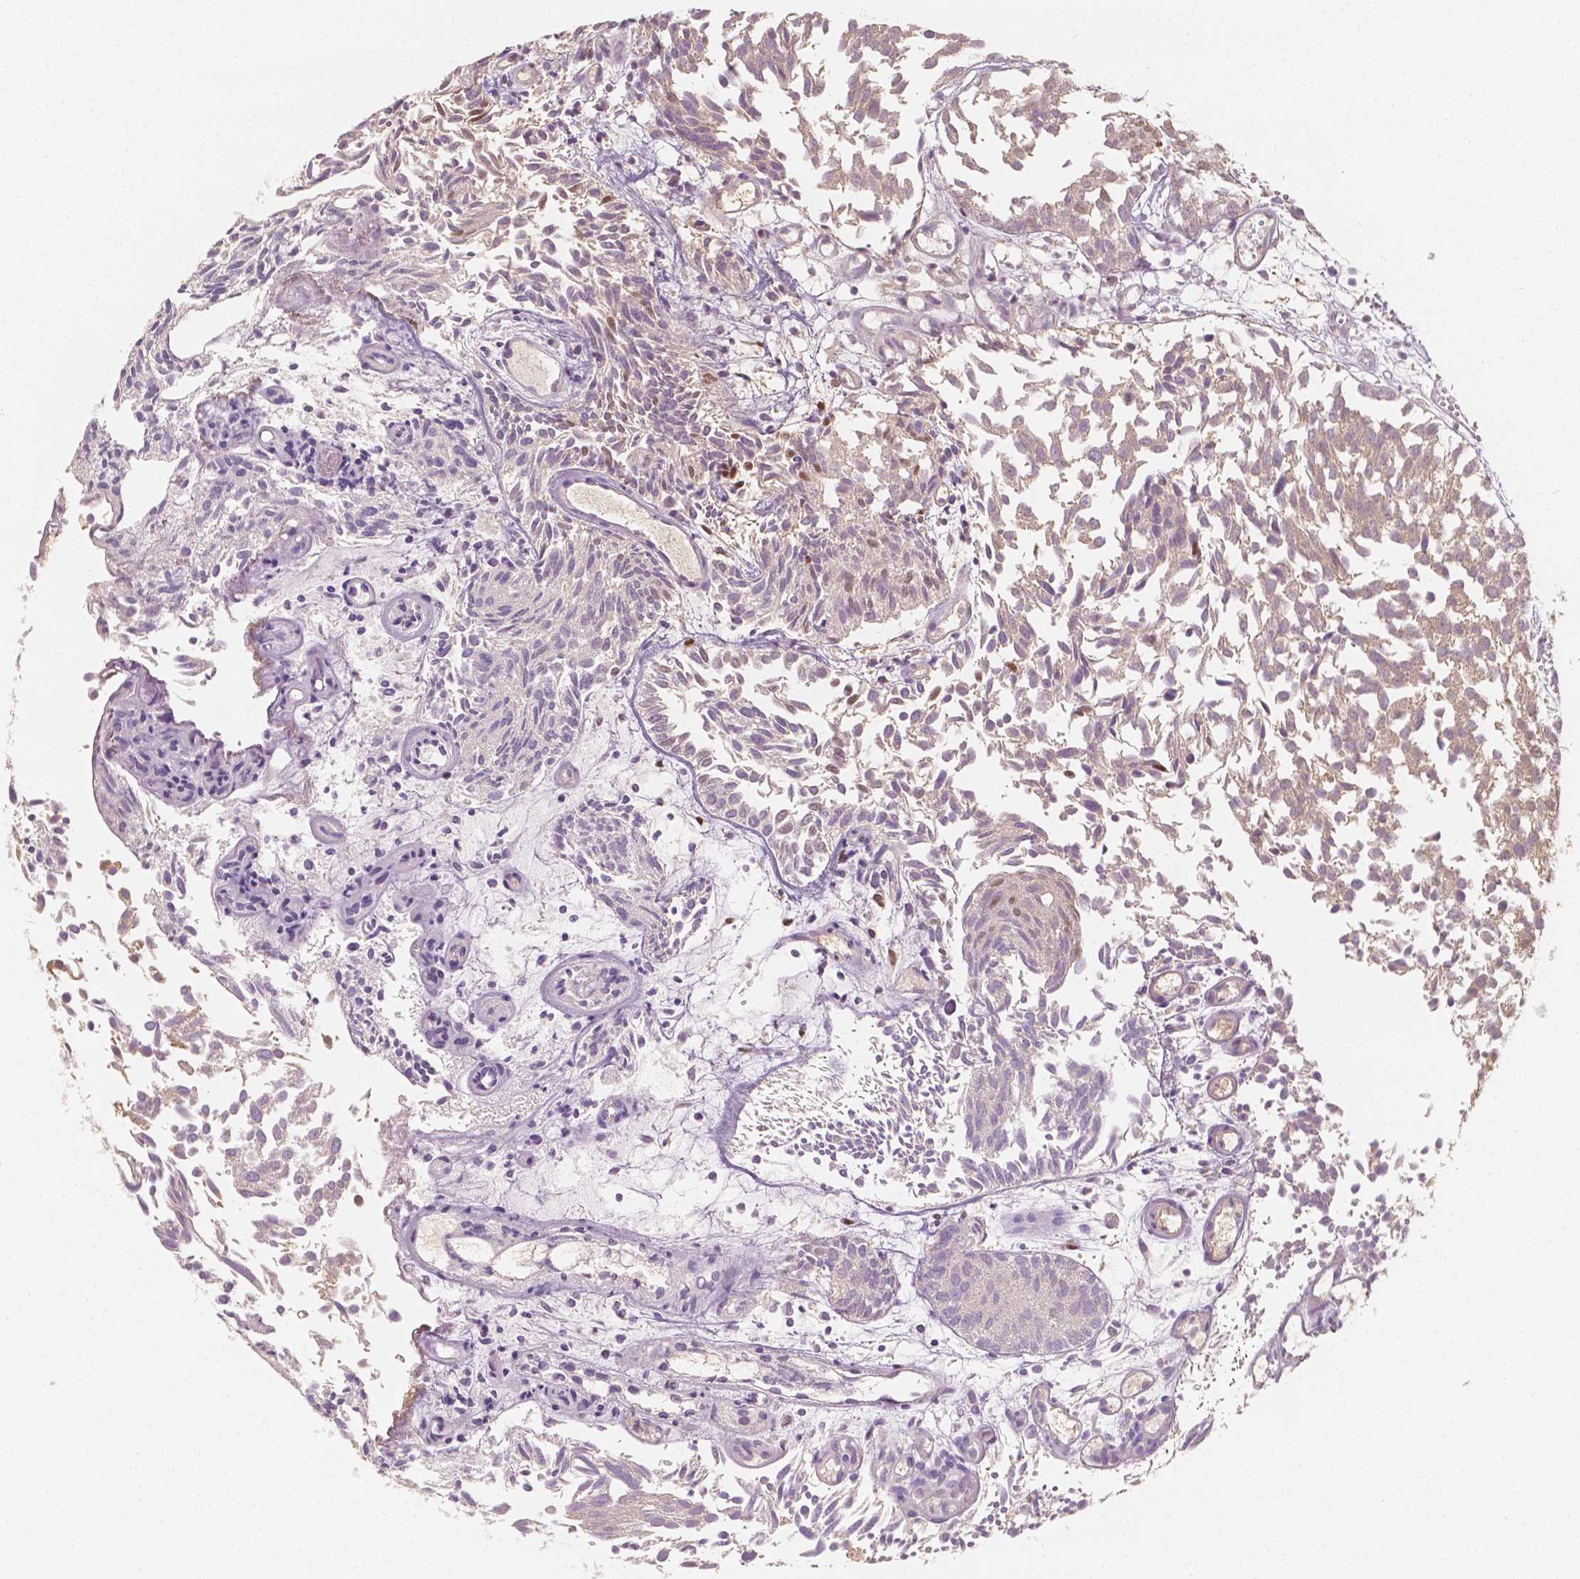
{"staining": {"intensity": "moderate", "quantity": "<25%", "location": "cytoplasmic/membranous,nuclear"}, "tissue": "urothelial cancer", "cell_type": "Tumor cells", "image_type": "cancer", "snomed": [{"axis": "morphology", "description": "Urothelial carcinoma, Low grade"}, {"axis": "topography", "description": "Urinary bladder"}], "caption": "Brown immunohistochemical staining in urothelial cancer displays moderate cytoplasmic/membranous and nuclear expression in approximately <25% of tumor cells. Immunohistochemistry stains the protein of interest in brown and the nuclei are stained blue.", "gene": "TBC1D17", "patient": {"sex": "male", "age": 70}}